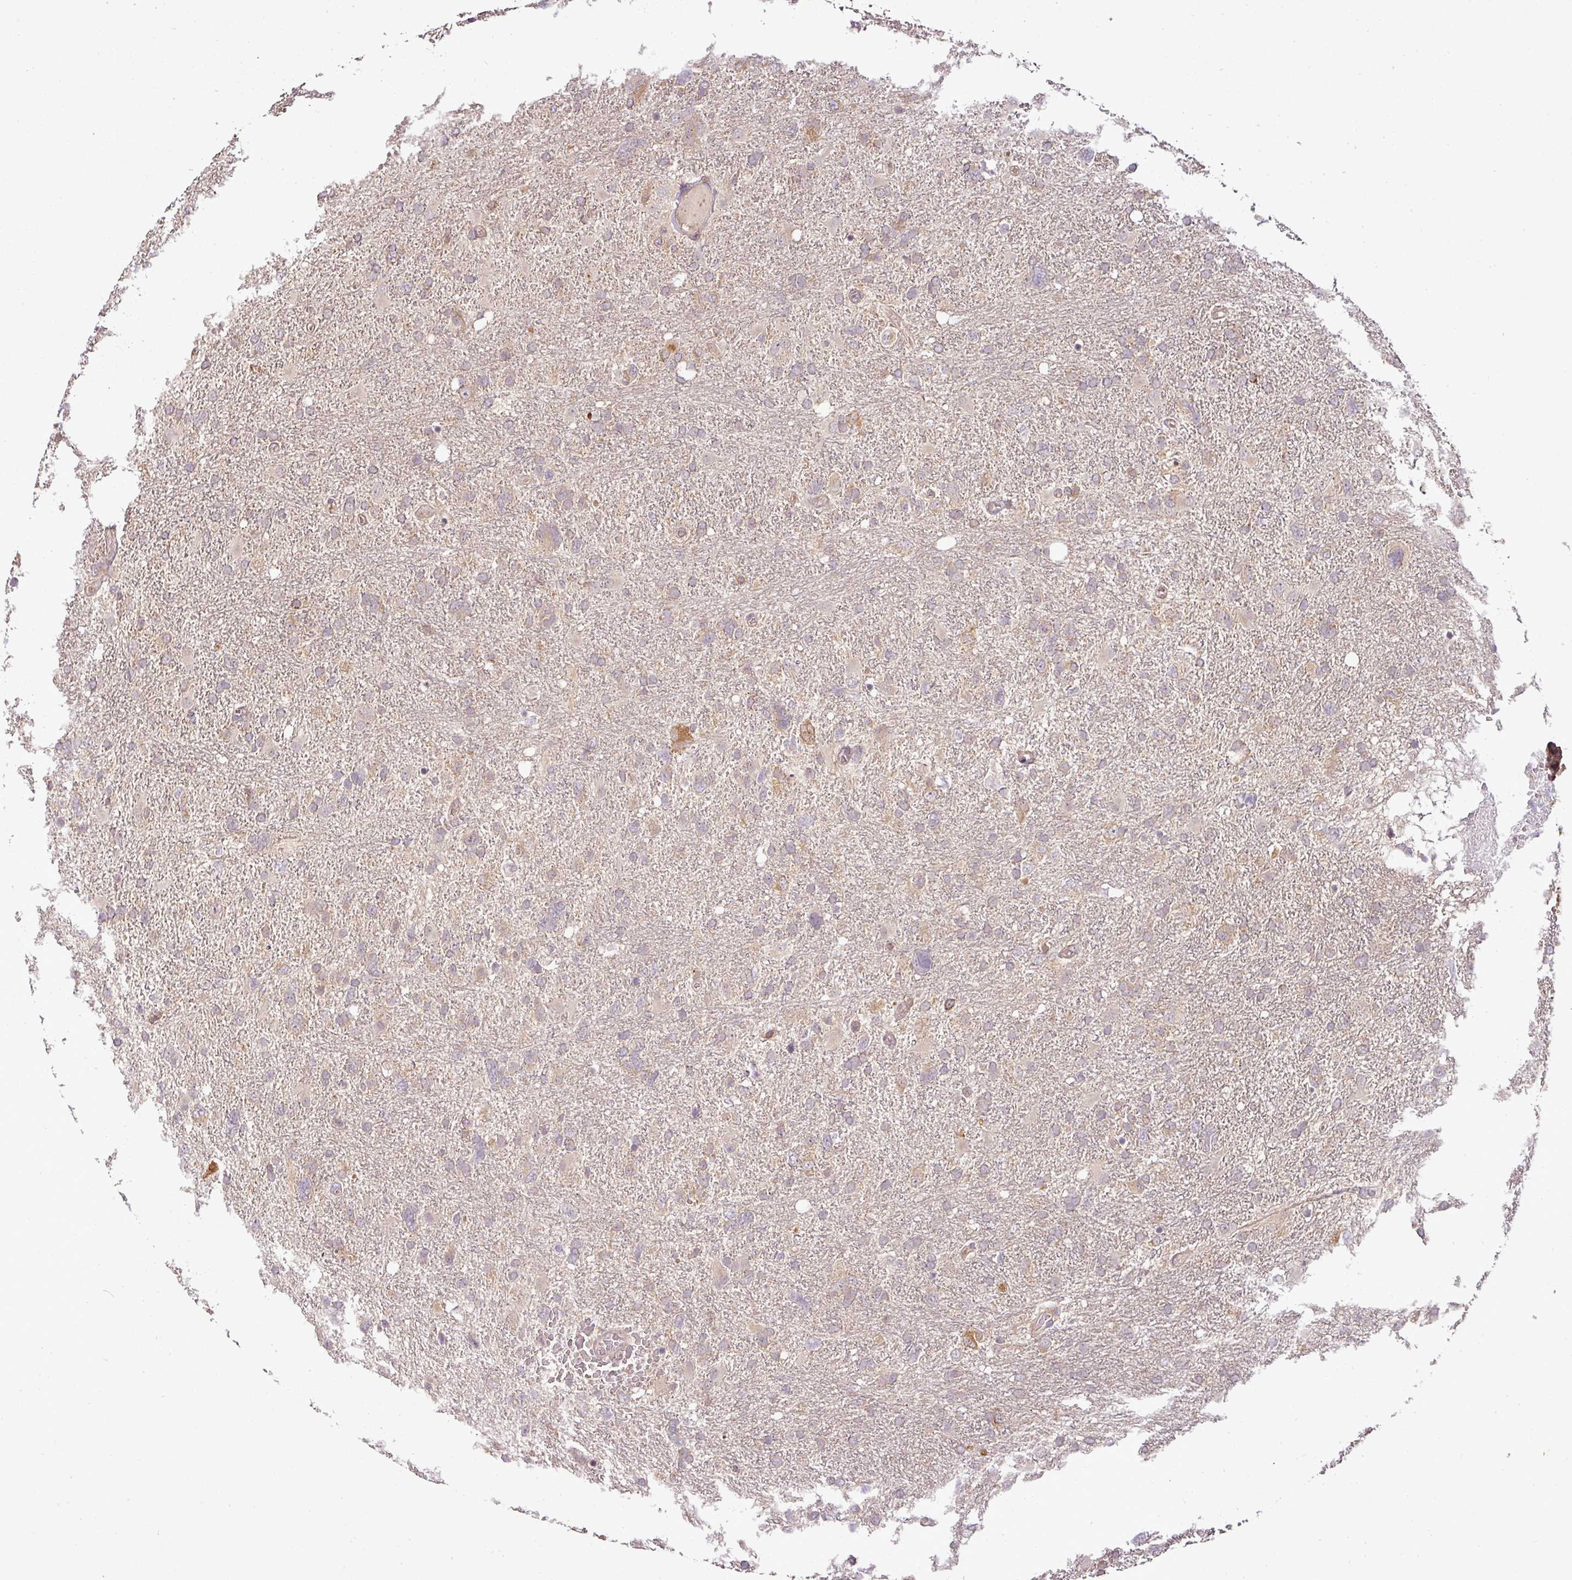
{"staining": {"intensity": "weak", "quantity": "<25%", "location": "cytoplasmic/membranous"}, "tissue": "glioma", "cell_type": "Tumor cells", "image_type": "cancer", "snomed": [{"axis": "morphology", "description": "Glioma, malignant, High grade"}, {"axis": "topography", "description": "Brain"}], "caption": "This micrograph is of malignant high-grade glioma stained with immunohistochemistry to label a protein in brown with the nuclei are counter-stained blue. There is no staining in tumor cells.", "gene": "FAIM", "patient": {"sex": "male", "age": 61}}